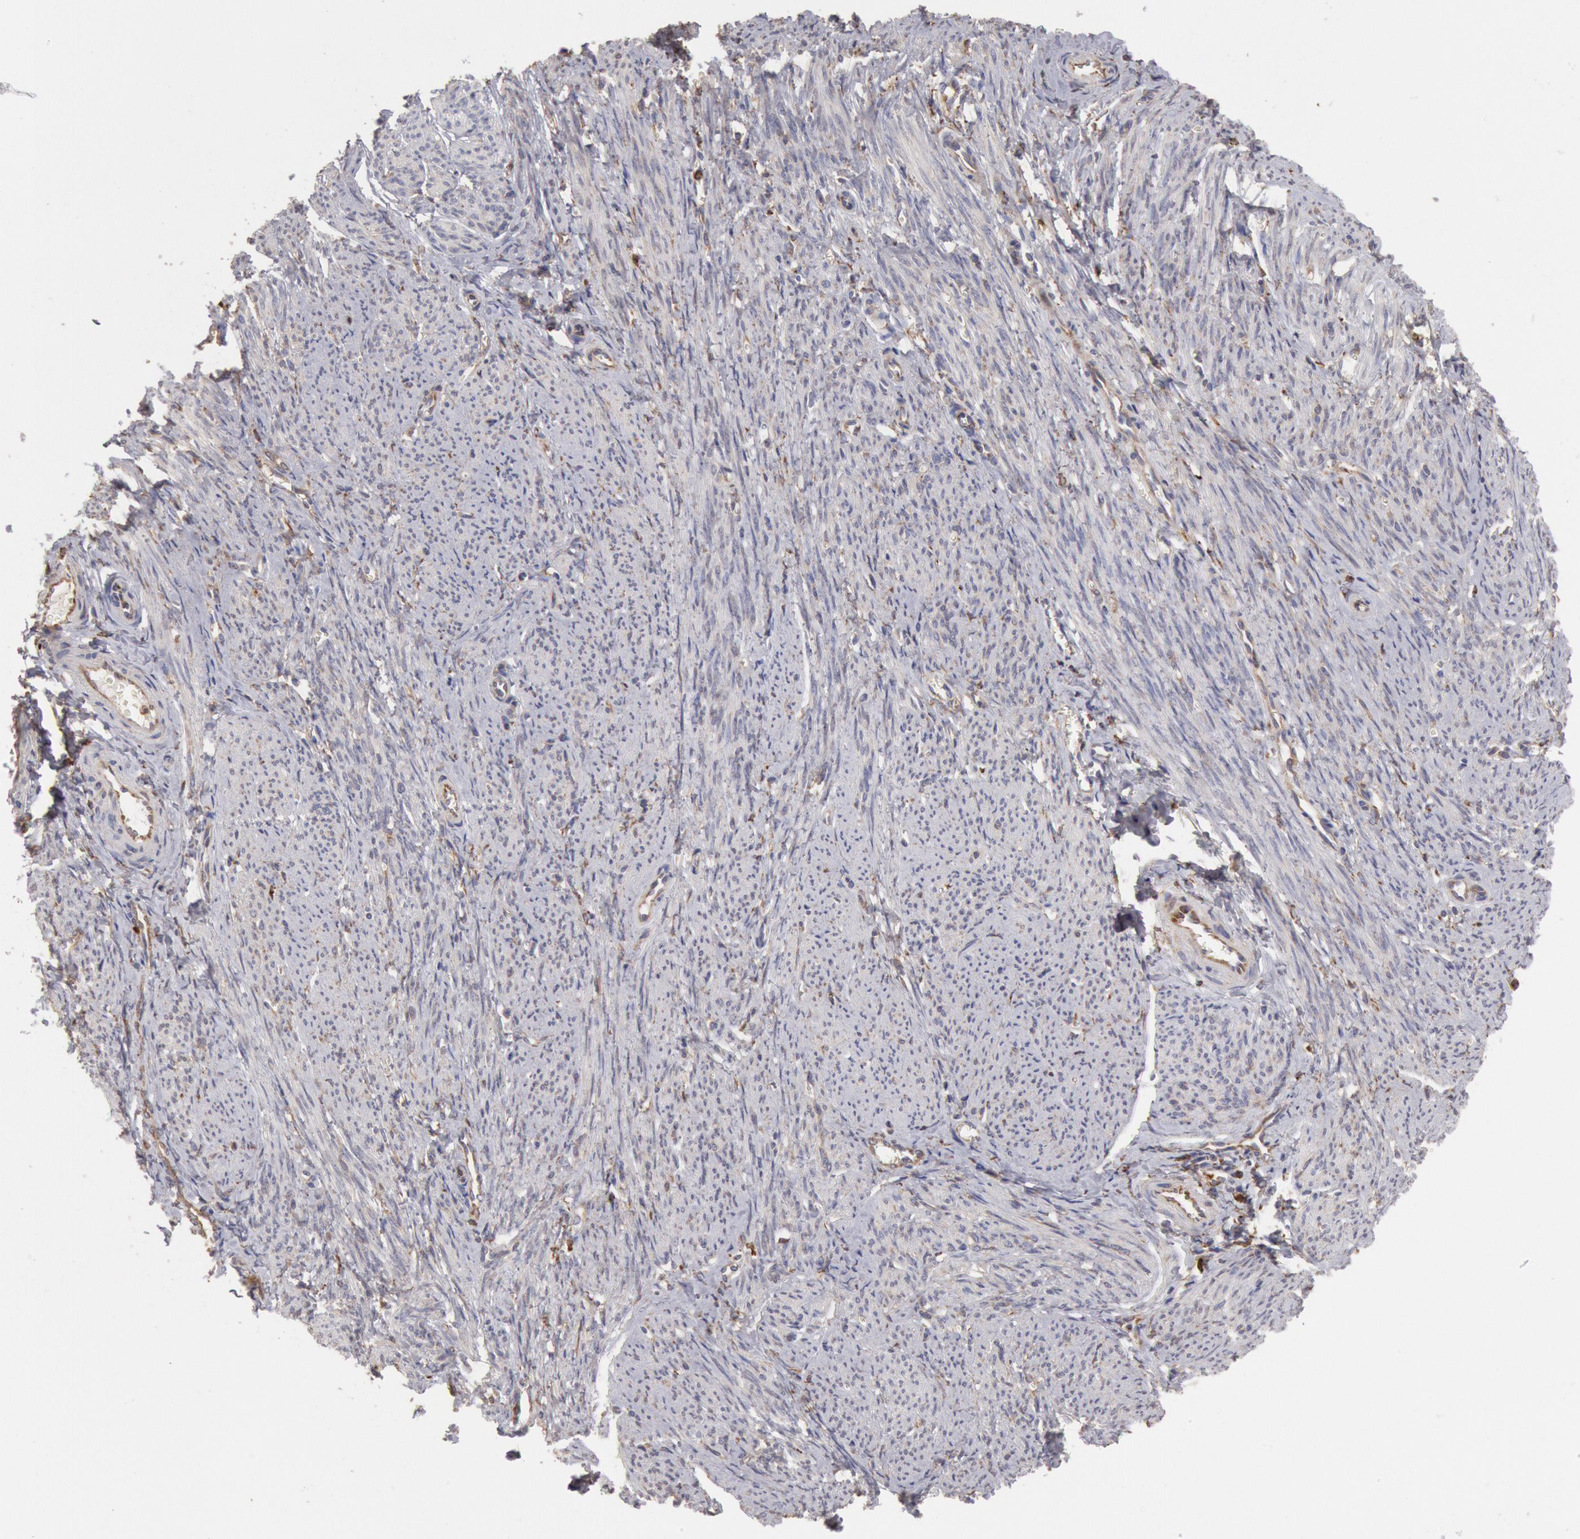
{"staining": {"intensity": "weak", "quantity": "<25%", "location": "cytoplasmic/membranous"}, "tissue": "smooth muscle", "cell_type": "Smooth muscle cells", "image_type": "normal", "snomed": [{"axis": "morphology", "description": "Normal tissue, NOS"}, {"axis": "topography", "description": "Smooth muscle"}, {"axis": "topography", "description": "Cervix"}], "caption": "Protein analysis of benign smooth muscle demonstrates no significant expression in smooth muscle cells.", "gene": "ERP44", "patient": {"sex": "female", "age": 70}}